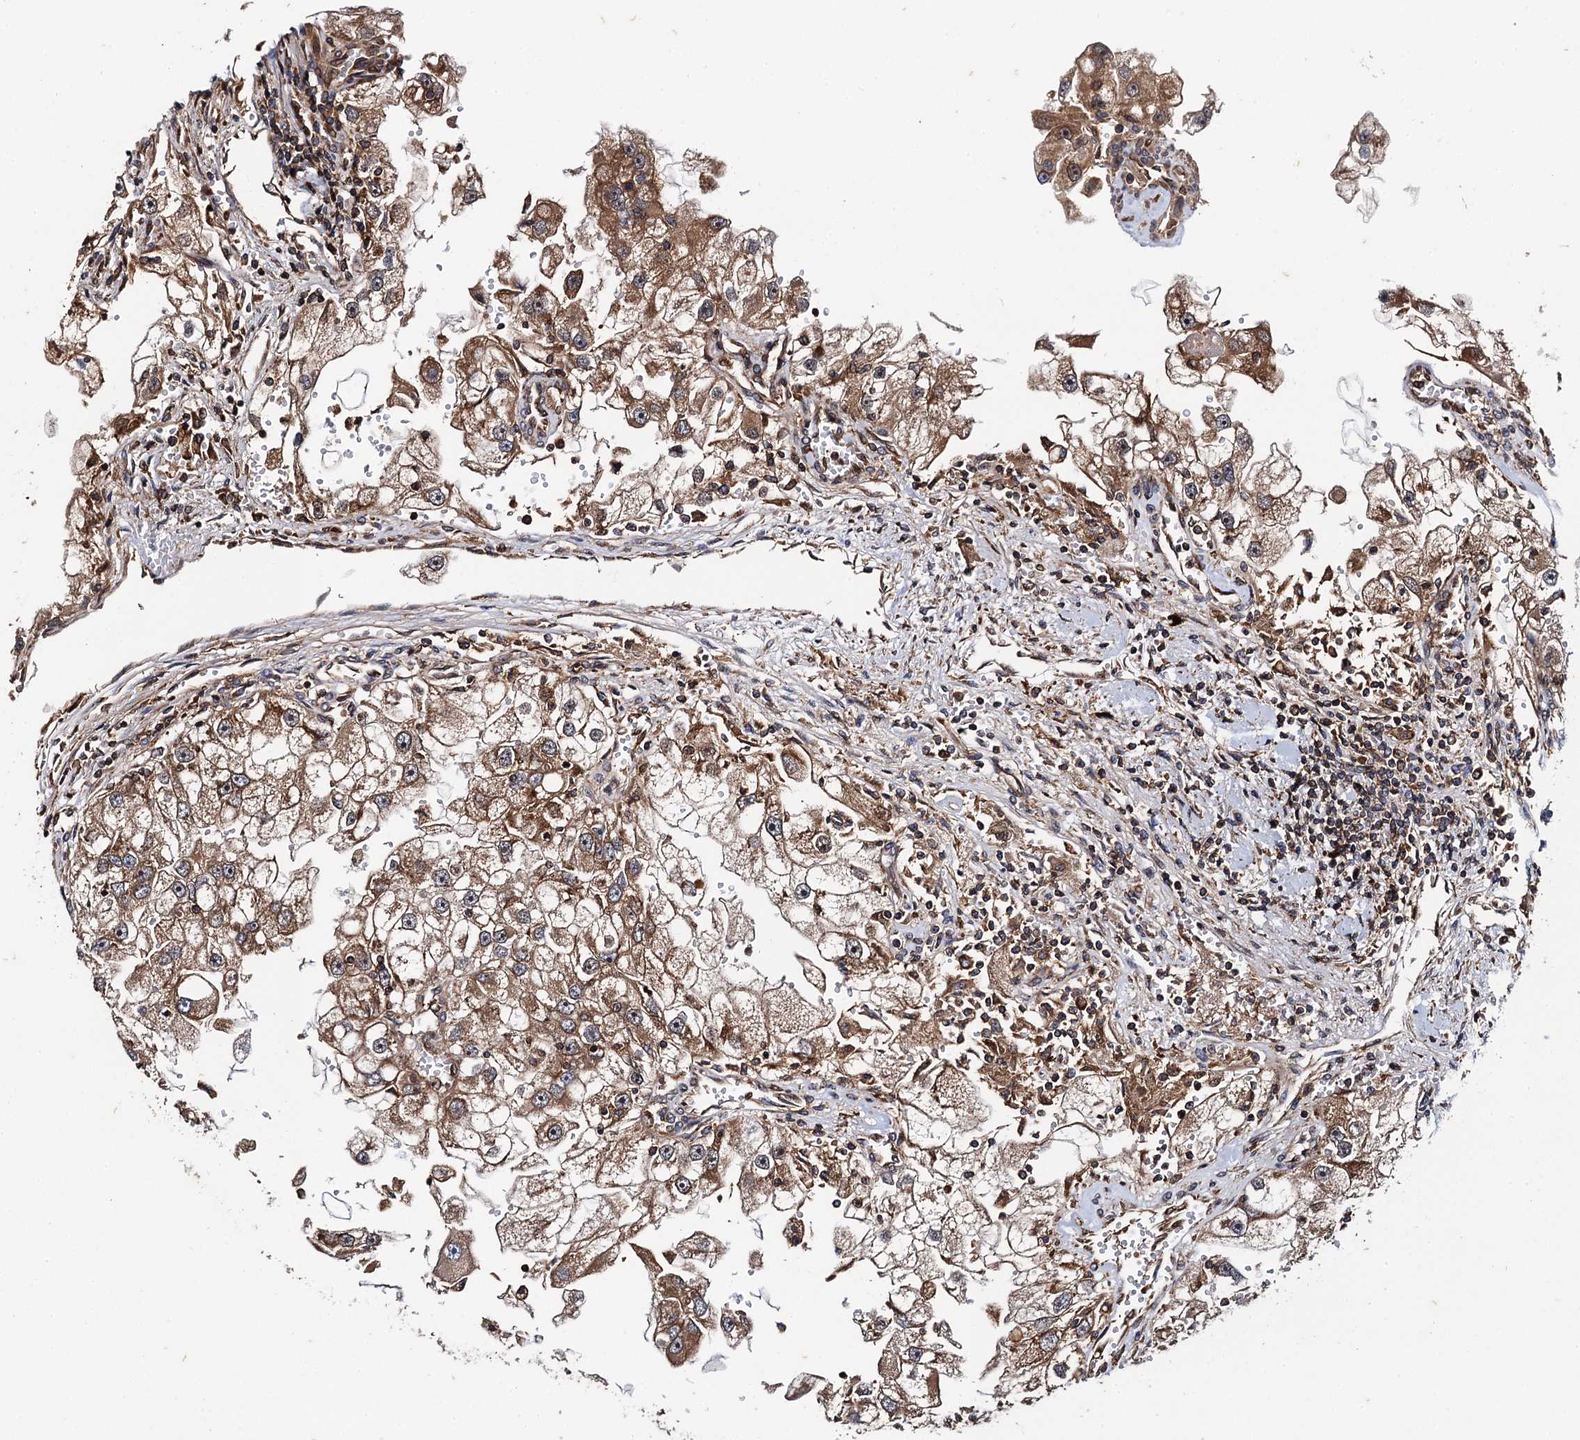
{"staining": {"intensity": "moderate", "quantity": ">75%", "location": "cytoplasmic/membranous"}, "tissue": "renal cancer", "cell_type": "Tumor cells", "image_type": "cancer", "snomed": [{"axis": "morphology", "description": "Adenocarcinoma, NOS"}, {"axis": "topography", "description": "Kidney"}], "caption": "Immunohistochemistry of human adenocarcinoma (renal) reveals medium levels of moderate cytoplasmic/membranous staining in approximately >75% of tumor cells.", "gene": "BORA", "patient": {"sex": "male", "age": 63}}